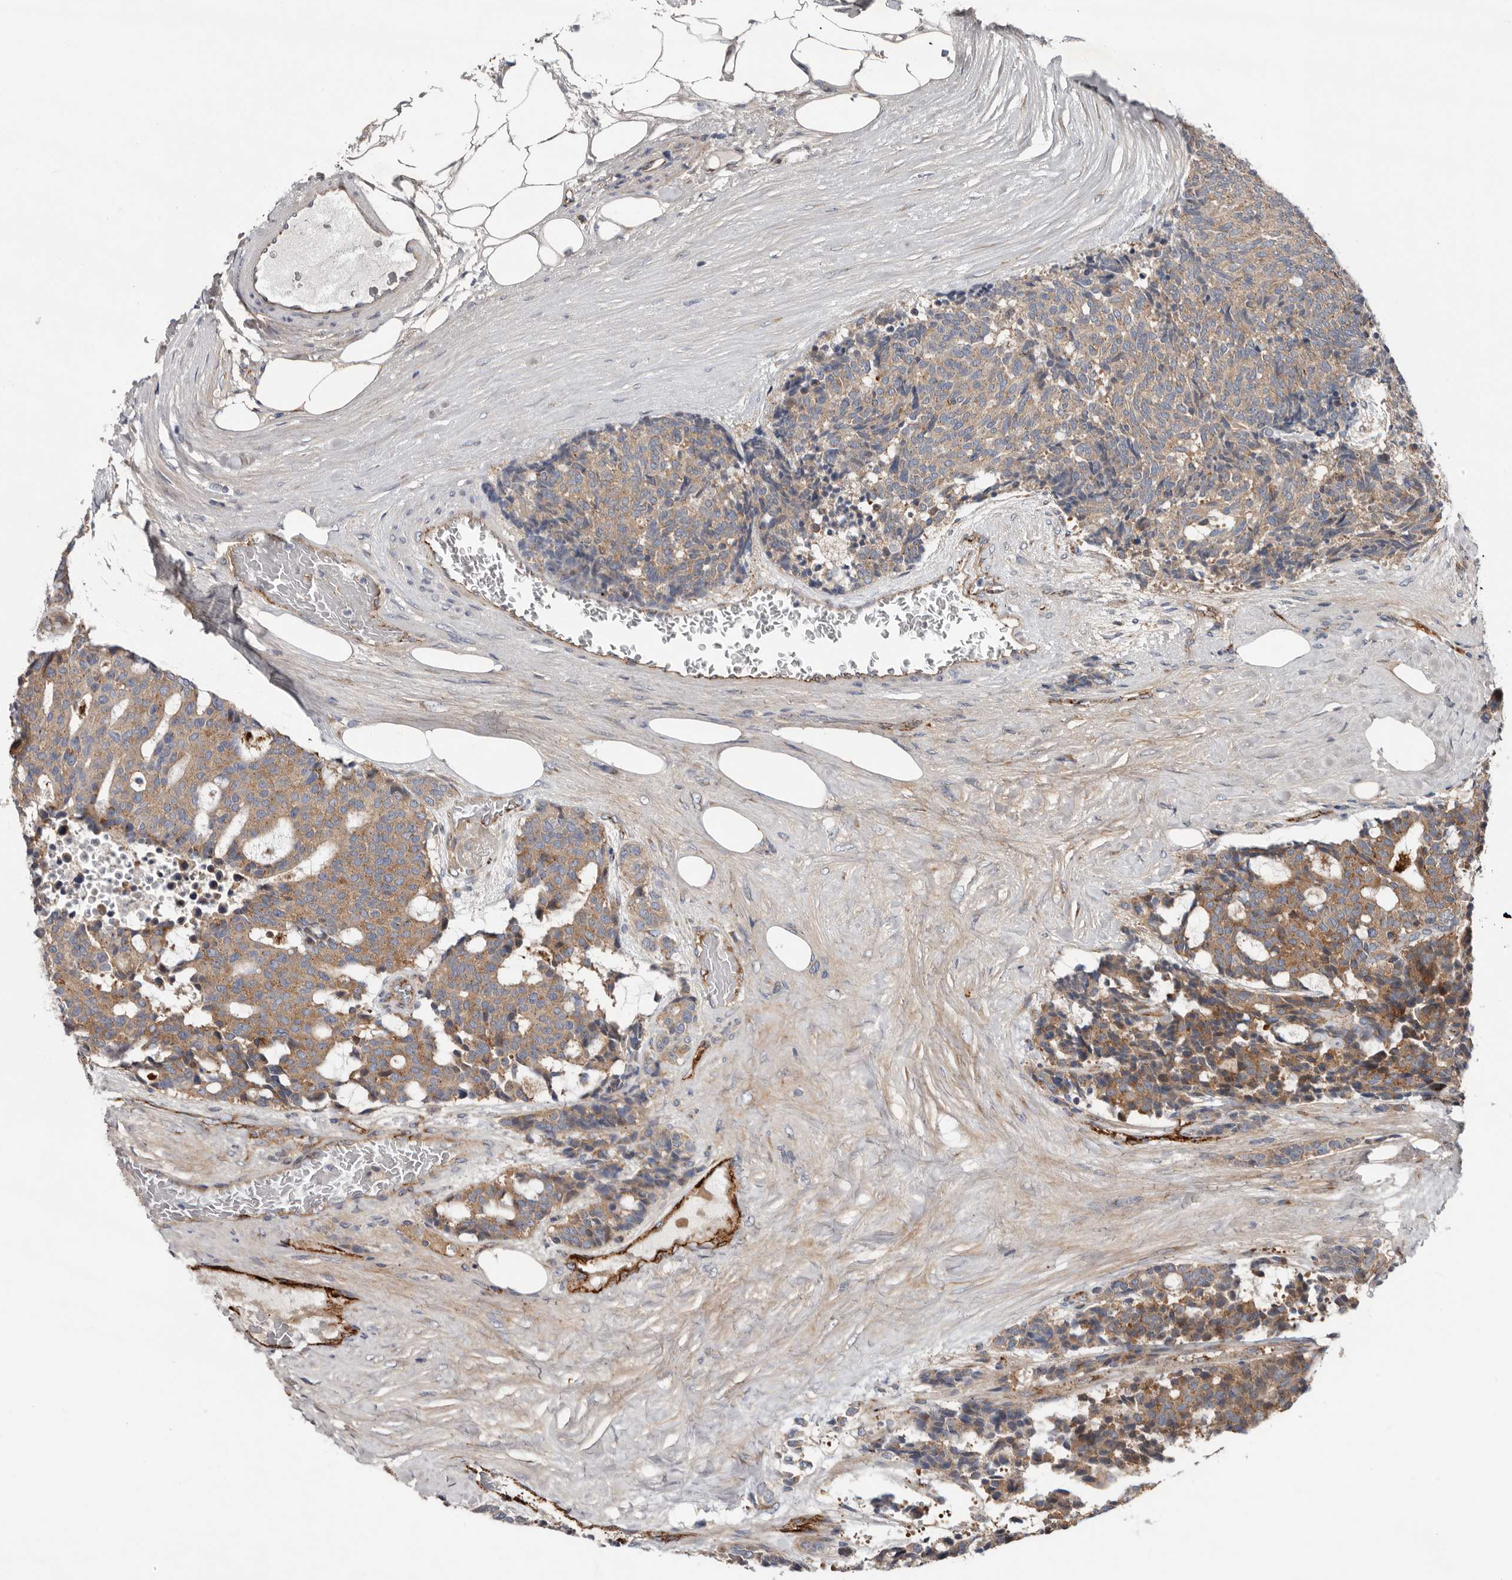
{"staining": {"intensity": "moderate", "quantity": ">75%", "location": "cytoplasmic/membranous"}, "tissue": "carcinoid", "cell_type": "Tumor cells", "image_type": "cancer", "snomed": [{"axis": "morphology", "description": "Carcinoid, malignant, NOS"}, {"axis": "topography", "description": "Pancreas"}], "caption": "Carcinoid stained with a brown dye exhibits moderate cytoplasmic/membranous positive positivity in approximately >75% of tumor cells.", "gene": "LUZP1", "patient": {"sex": "female", "age": 54}}